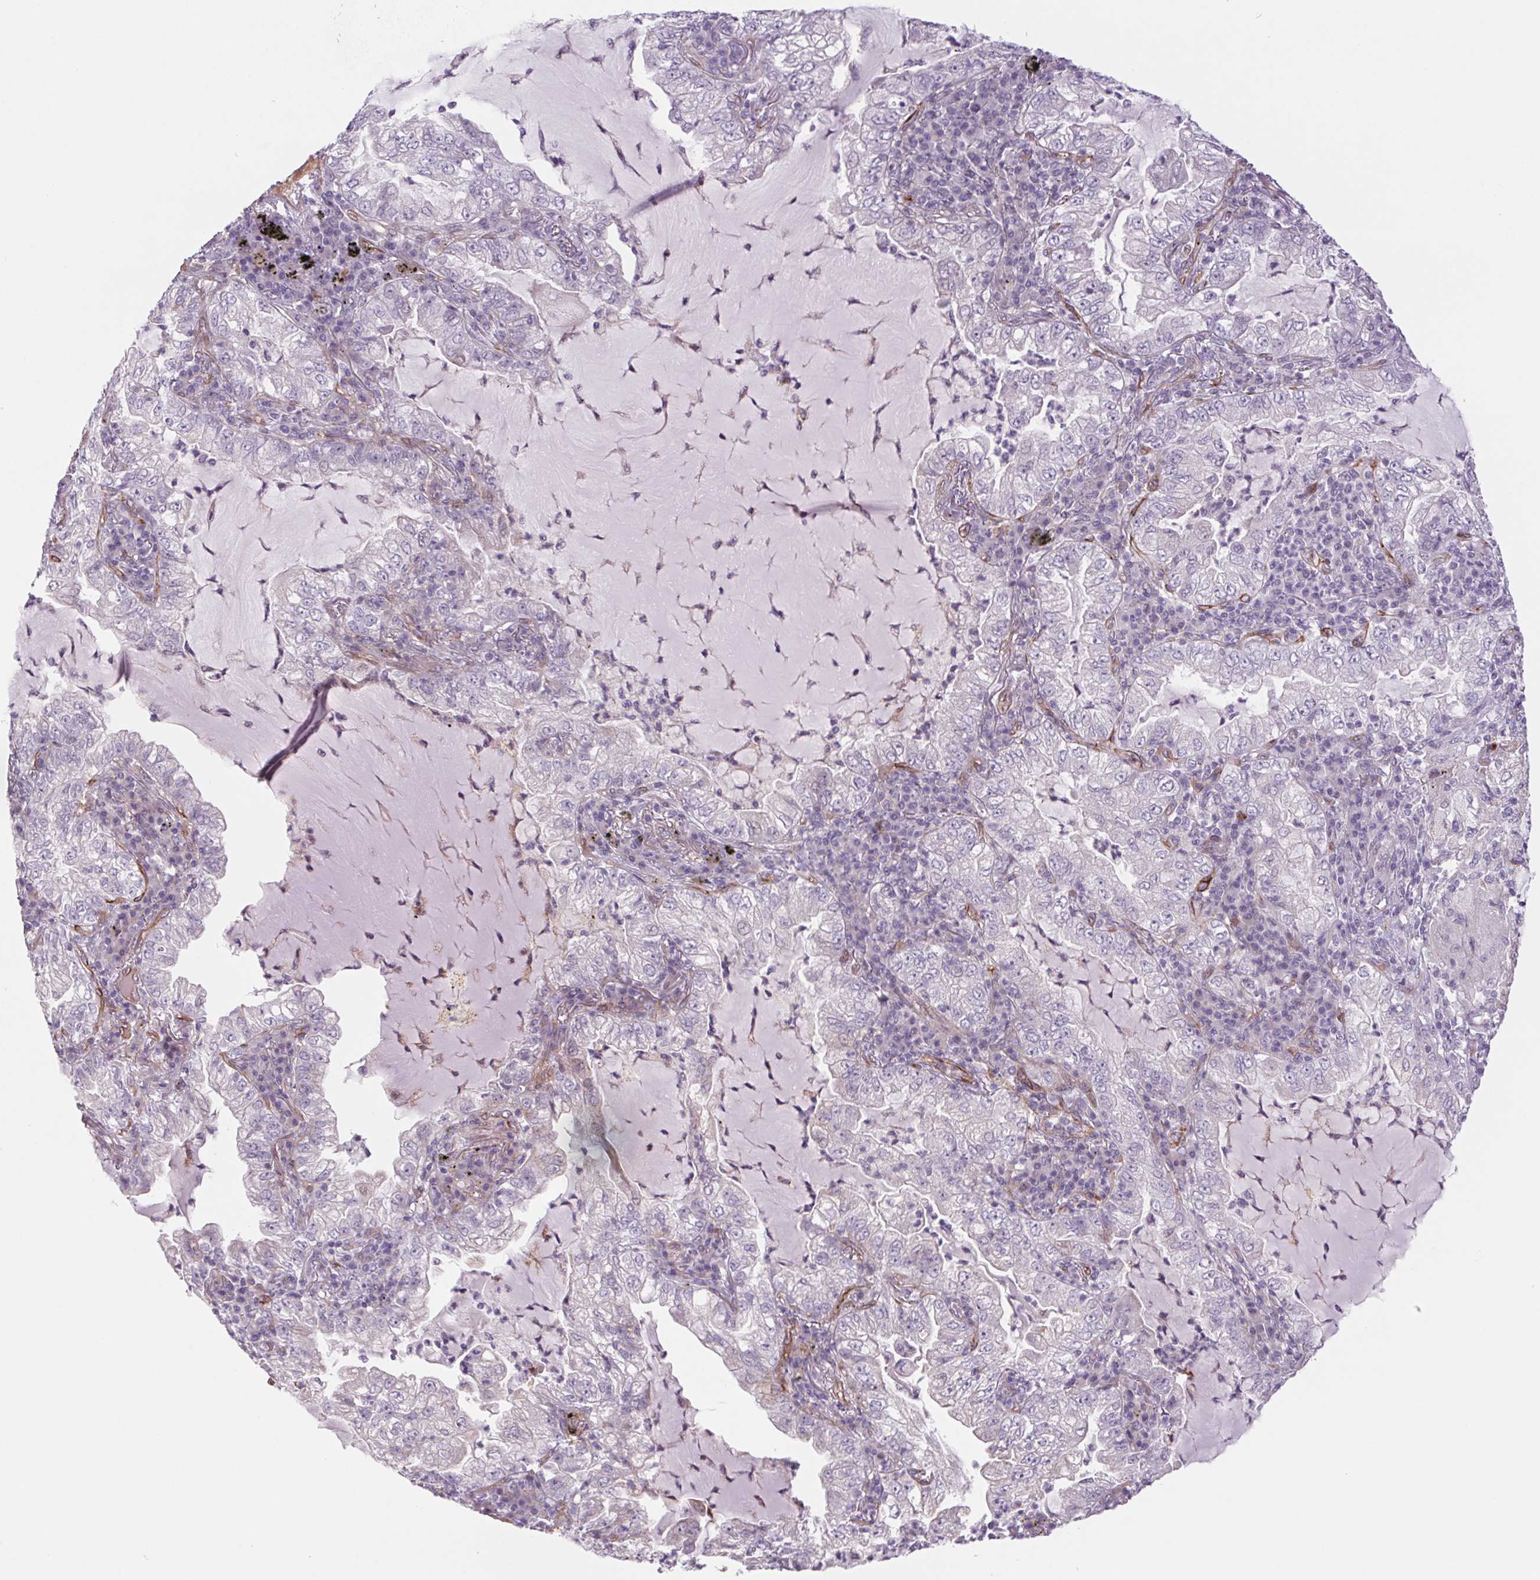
{"staining": {"intensity": "negative", "quantity": "none", "location": "none"}, "tissue": "lung cancer", "cell_type": "Tumor cells", "image_type": "cancer", "snomed": [{"axis": "morphology", "description": "Adenocarcinoma, NOS"}, {"axis": "topography", "description": "Lung"}], "caption": "IHC histopathology image of neoplastic tissue: human lung cancer stained with DAB exhibits no significant protein positivity in tumor cells.", "gene": "MS4A13", "patient": {"sex": "female", "age": 73}}